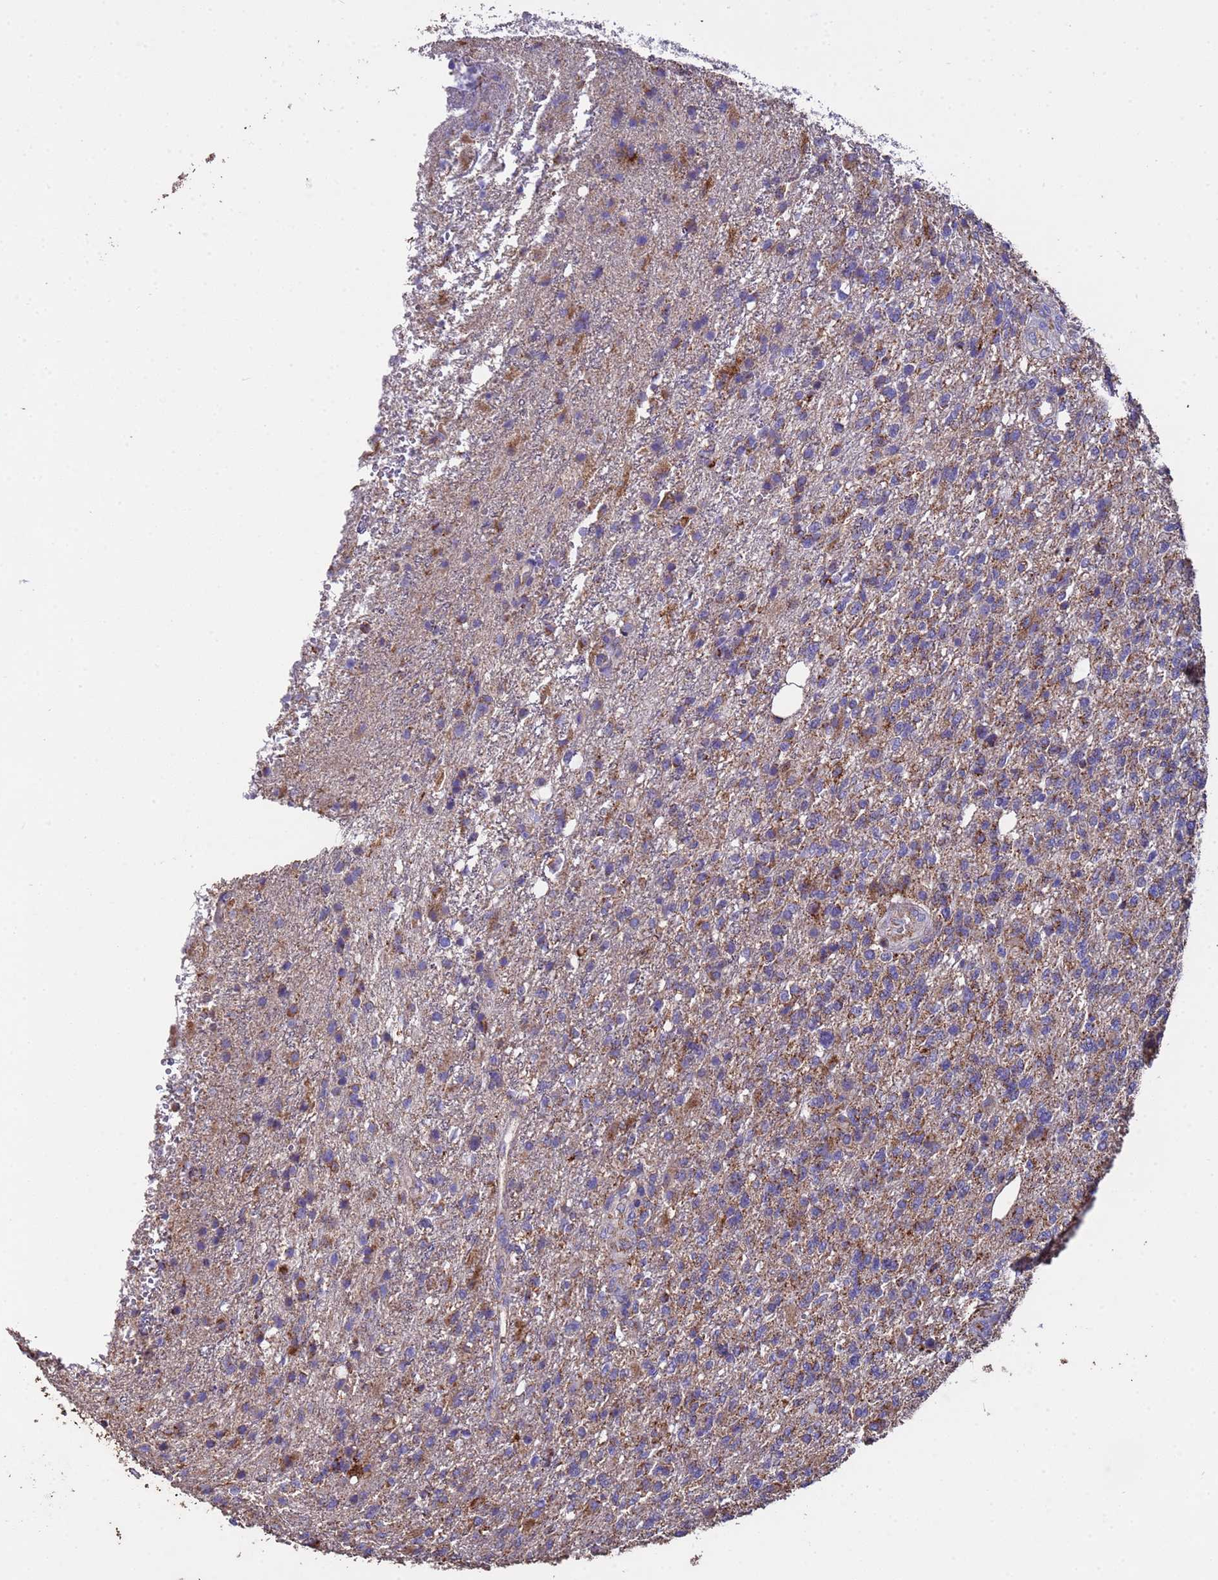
{"staining": {"intensity": "weak", "quantity": "<25%", "location": "cytoplasmic/membranous"}, "tissue": "glioma", "cell_type": "Tumor cells", "image_type": "cancer", "snomed": [{"axis": "morphology", "description": "Glioma, malignant, High grade"}, {"axis": "topography", "description": "Brain"}], "caption": "A high-resolution image shows IHC staining of high-grade glioma (malignant), which exhibits no significant positivity in tumor cells. The staining is performed using DAB brown chromogen with nuclei counter-stained in using hematoxylin.", "gene": "ZNFX1", "patient": {"sex": "male", "age": 56}}